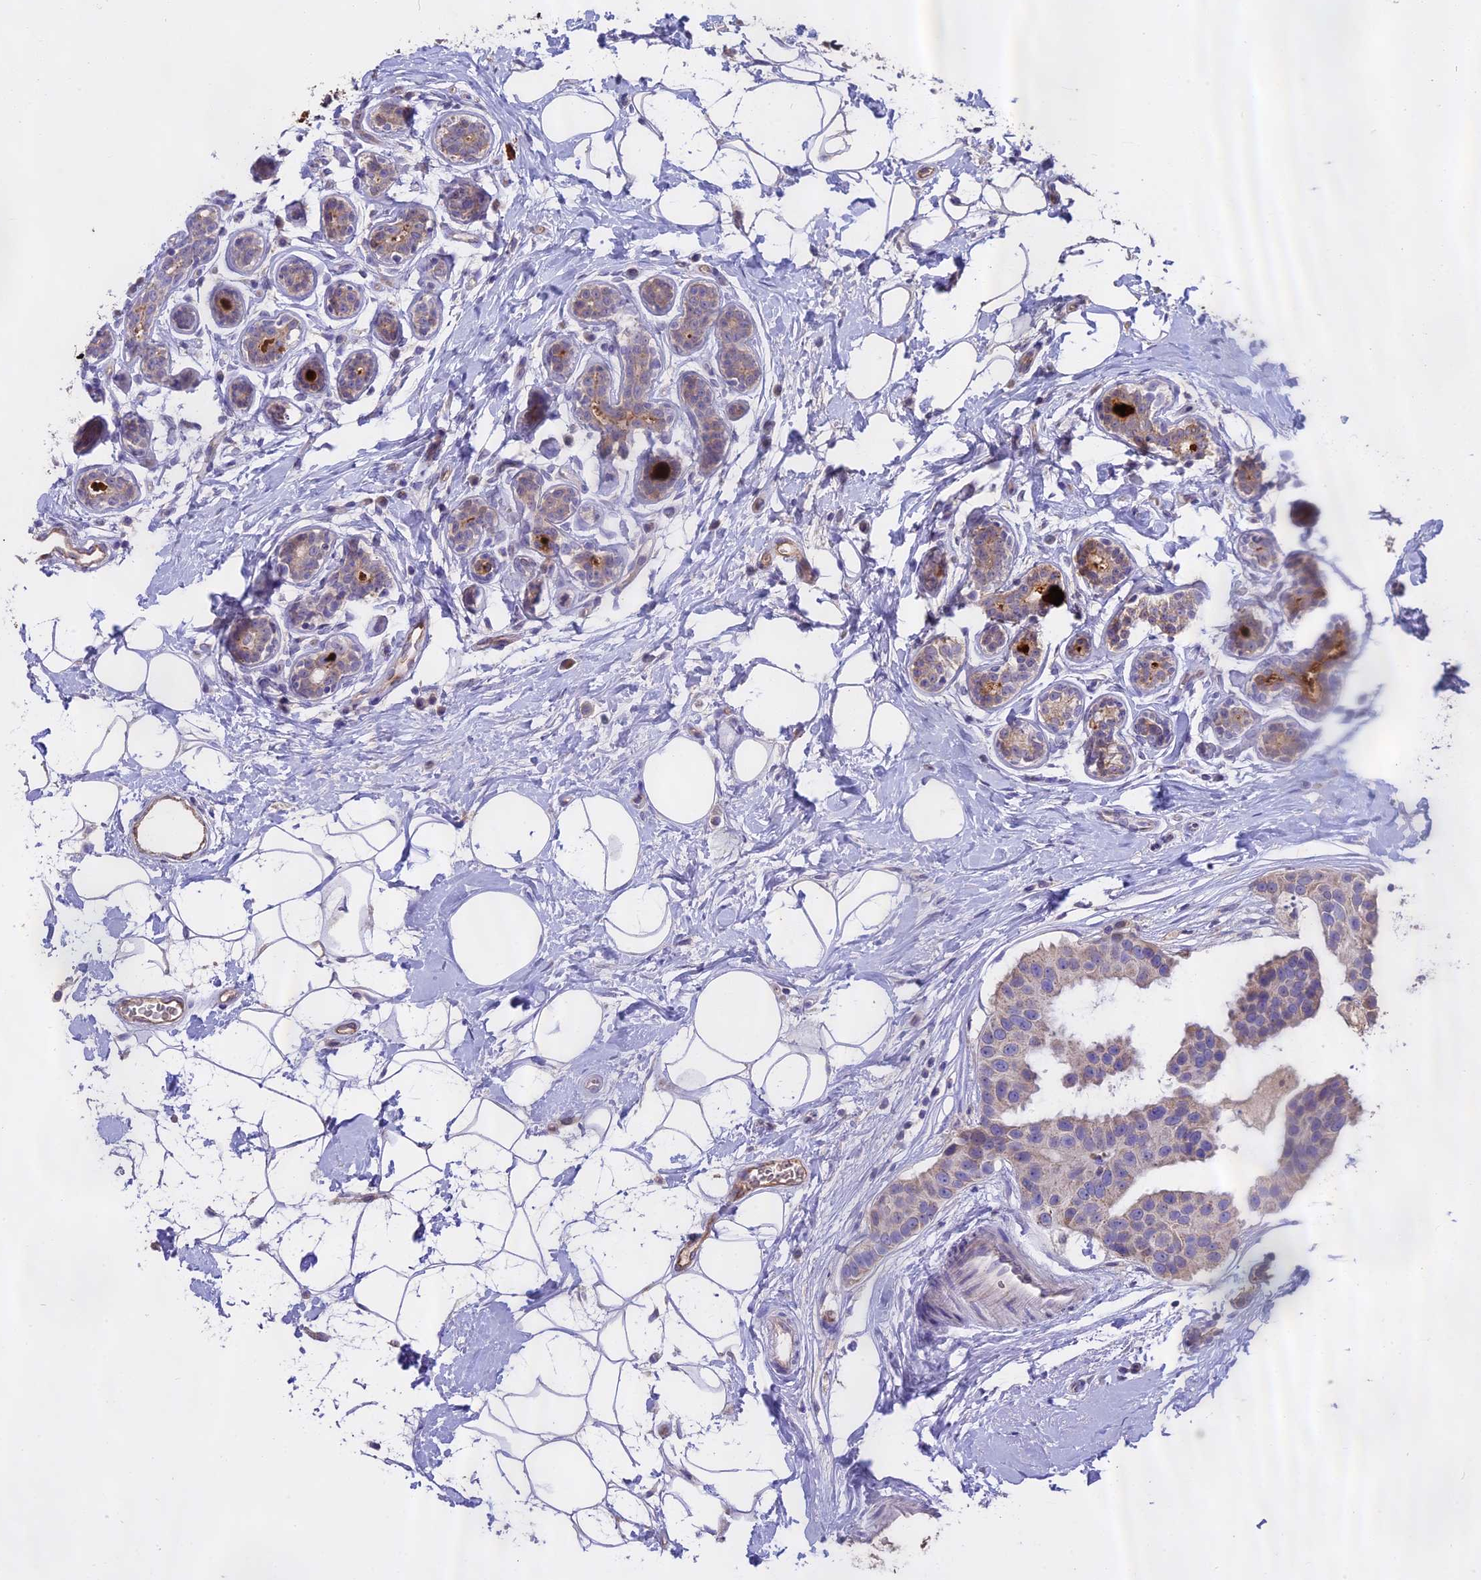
{"staining": {"intensity": "weak", "quantity": "<25%", "location": "cytoplasmic/membranous"}, "tissue": "breast cancer", "cell_type": "Tumor cells", "image_type": "cancer", "snomed": [{"axis": "morphology", "description": "Normal tissue, NOS"}, {"axis": "morphology", "description": "Duct carcinoma"}, {"axis": "topography", "description": "Breast"}], "caption": "This is a image of immunohistochemistry staining of breast cancer (invasive ductal carcinoma), which shows no expression in tumor cells.", "gene": "WFDC2", "patient": {"sex": "female", "age": 39}}